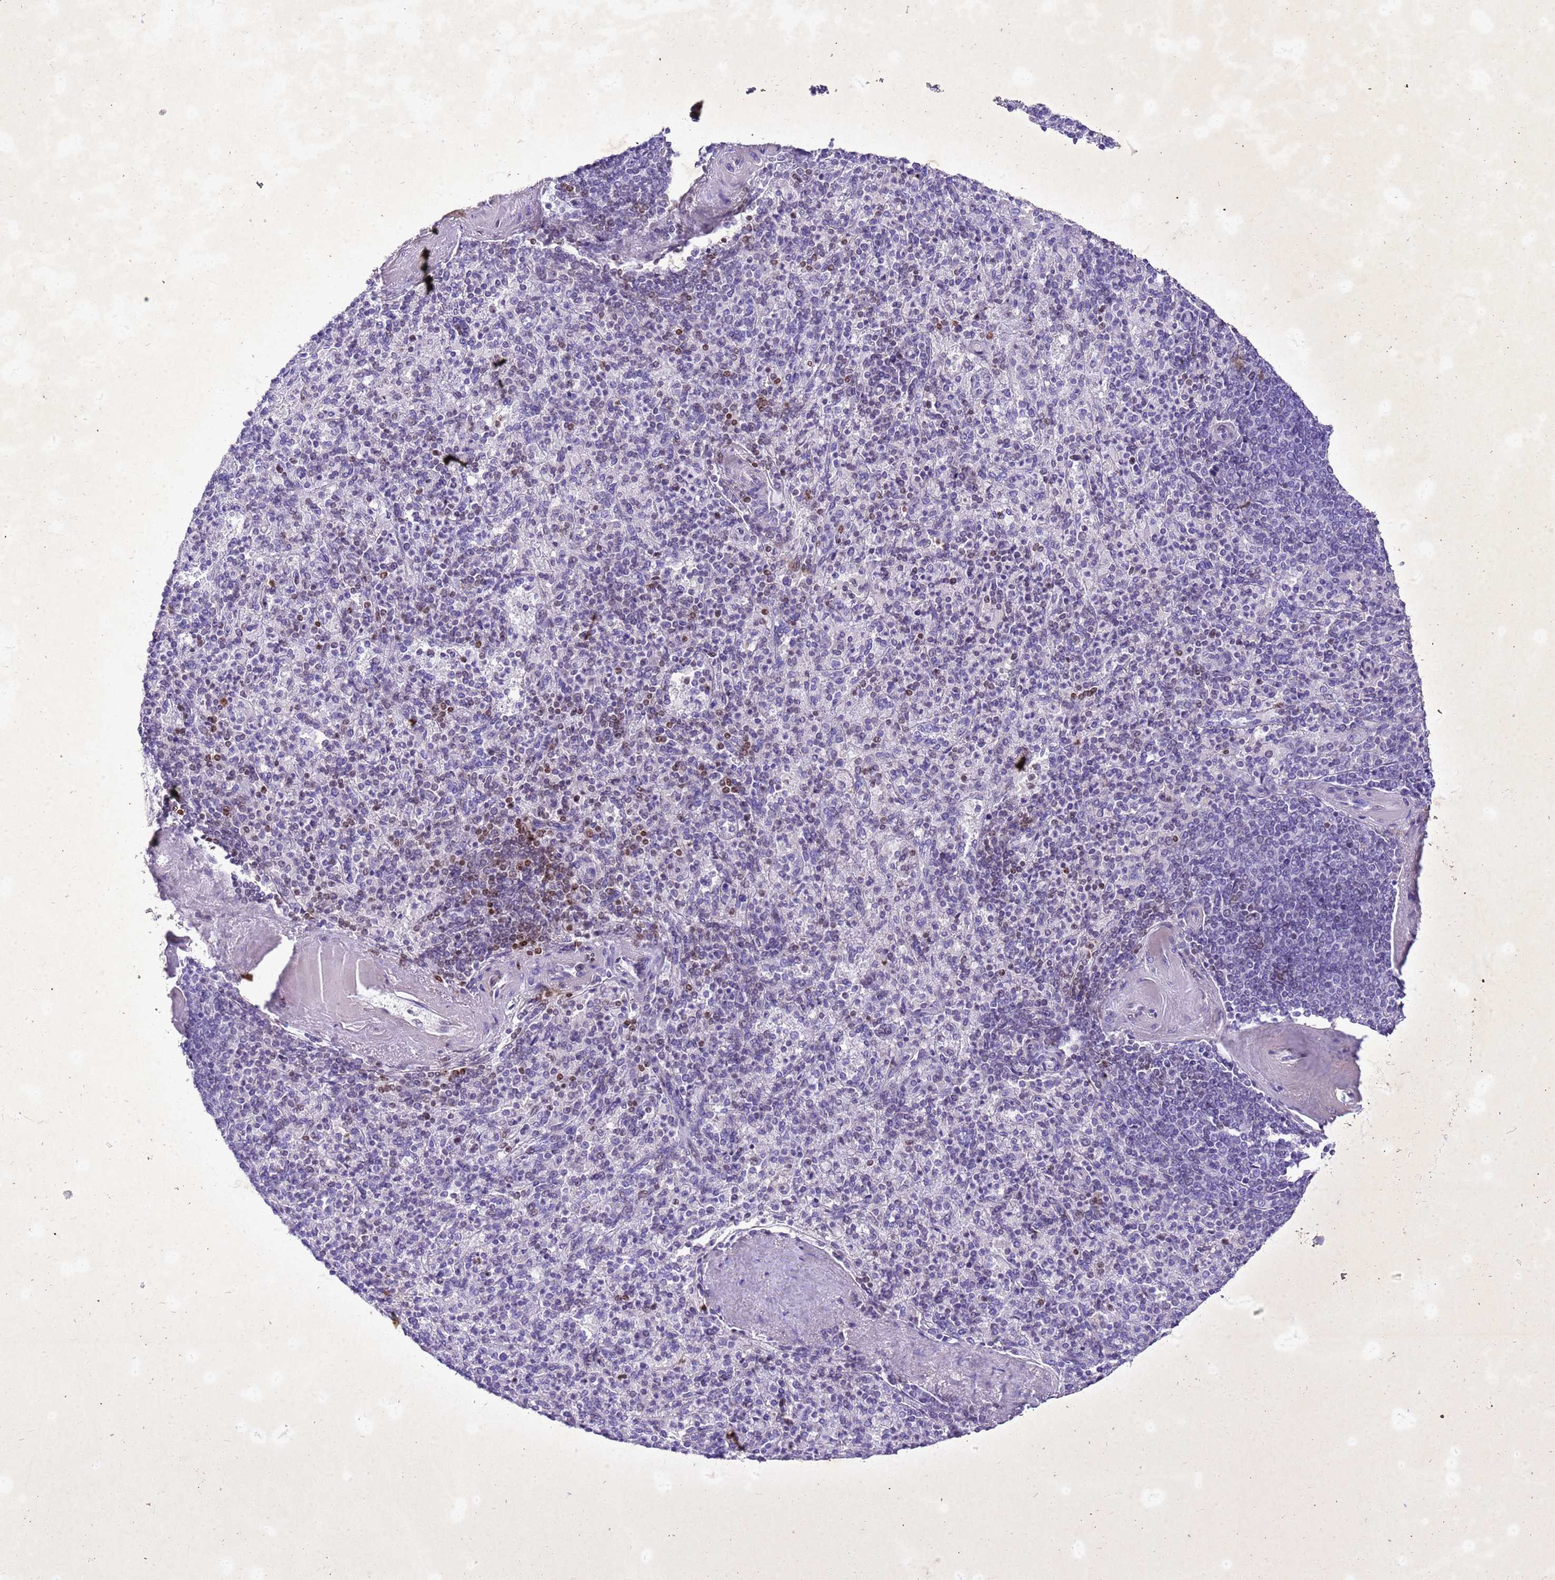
{"staining": {"intensity": "moderate", "quantity": "<25%", "location": "nuclear"}, "tissue": "spleen", "cell_type": "Cells in red pulp", "image_type": "normal", "snomed": [{"axis": "morphology", "description": "Normal tissue, NOS"}, {"axis": "topography", "description": "Spleen"}], "caption": "Cells in red pulp display low levels of moderate nuclear expression in approximately <25% of cells in unremarkable spleen. (DAB IHC, brown staining for protein, blue staining for nuclei).", "gene": "COPS9", "patient": {"sex": "male", "age": 82}}